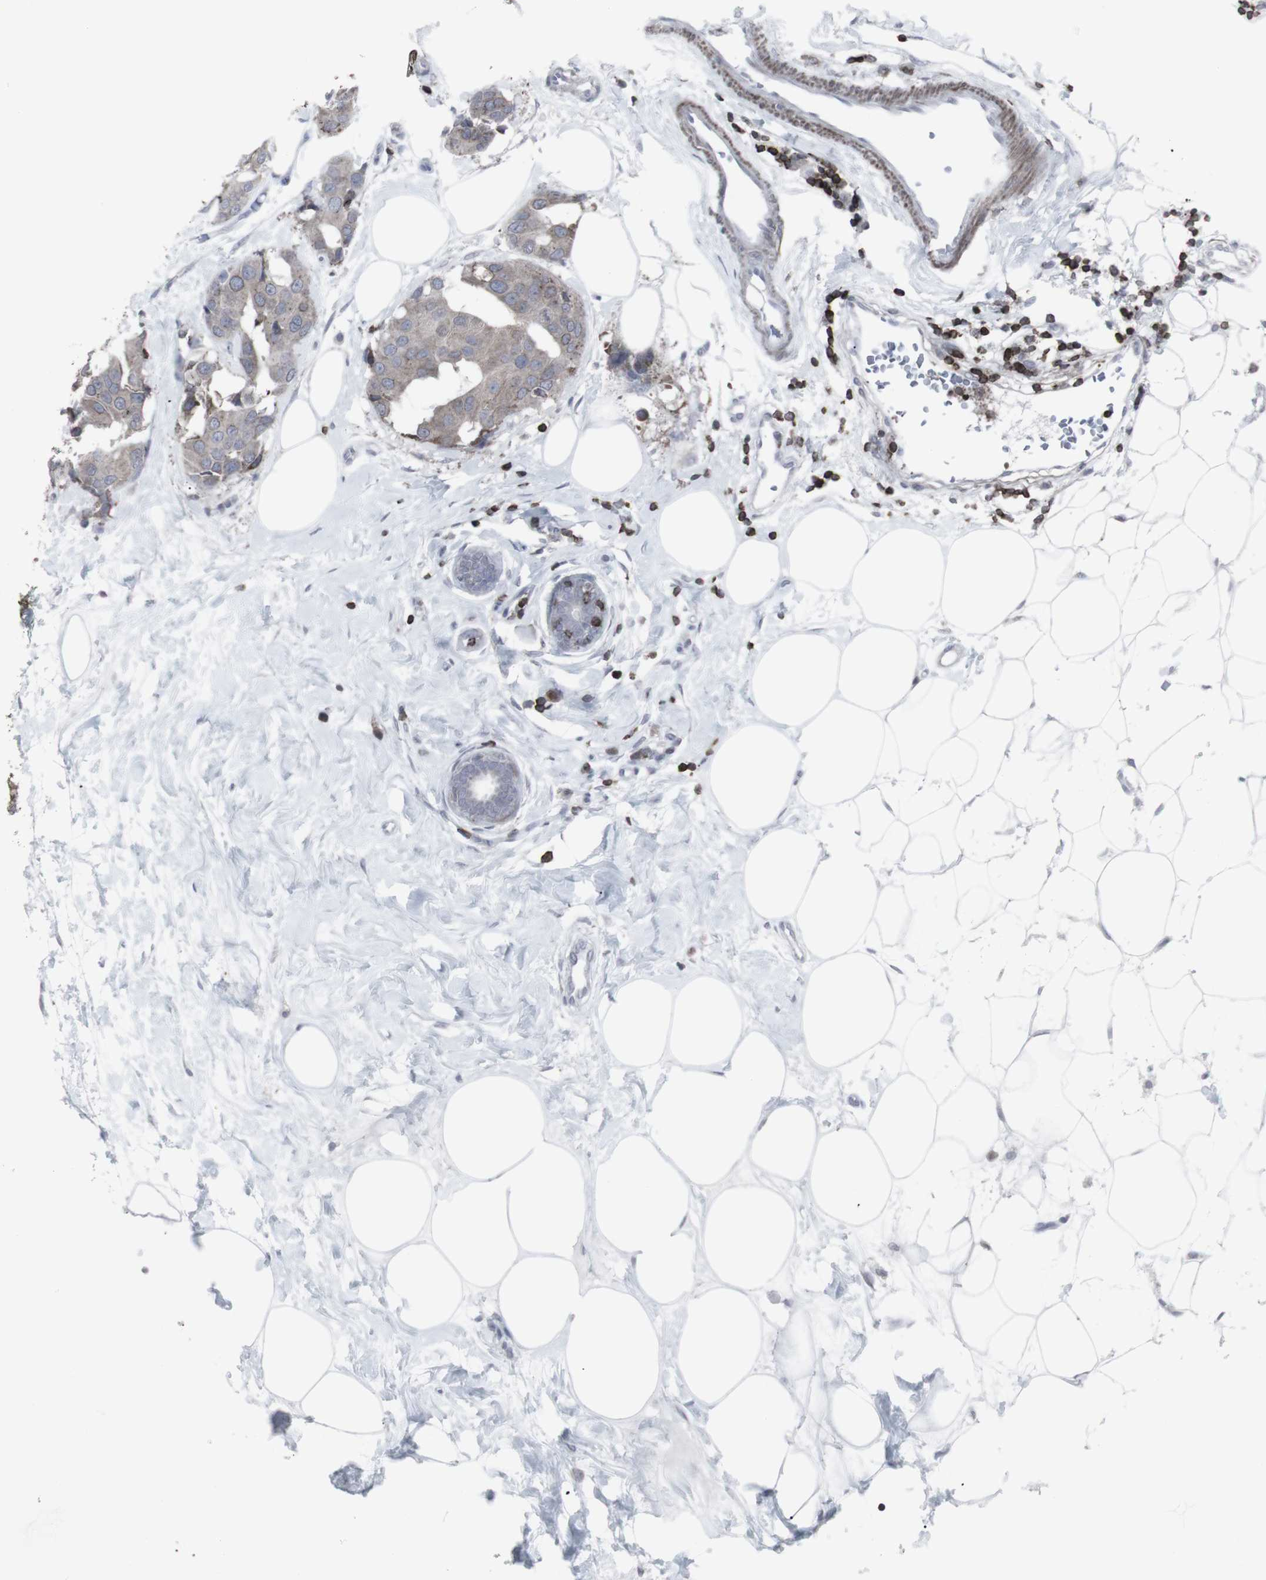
{"staining": {"intensity": "weak", "quantity": ">75%", "location": "cytoplasmic/membranous"}, "tissue": "breast cancer", "cell_type": "Tumor cells", "image_type": "cancer", "snomed": [{"axis": "morphology", "description": "Normal tissue, NOS"}, {"axis": "morphology", "description": "Duct carcinoma"}, {"axis": "topography", "description": "Breast"}], "caption": "Immunohistochemical staining of breast cancer shows weak cytoplasmic/membranous protein positivity in approximately >75% of tumor cells.", "gene": "APOBEC2", "patient": {"sex": "female", "age": 39}}